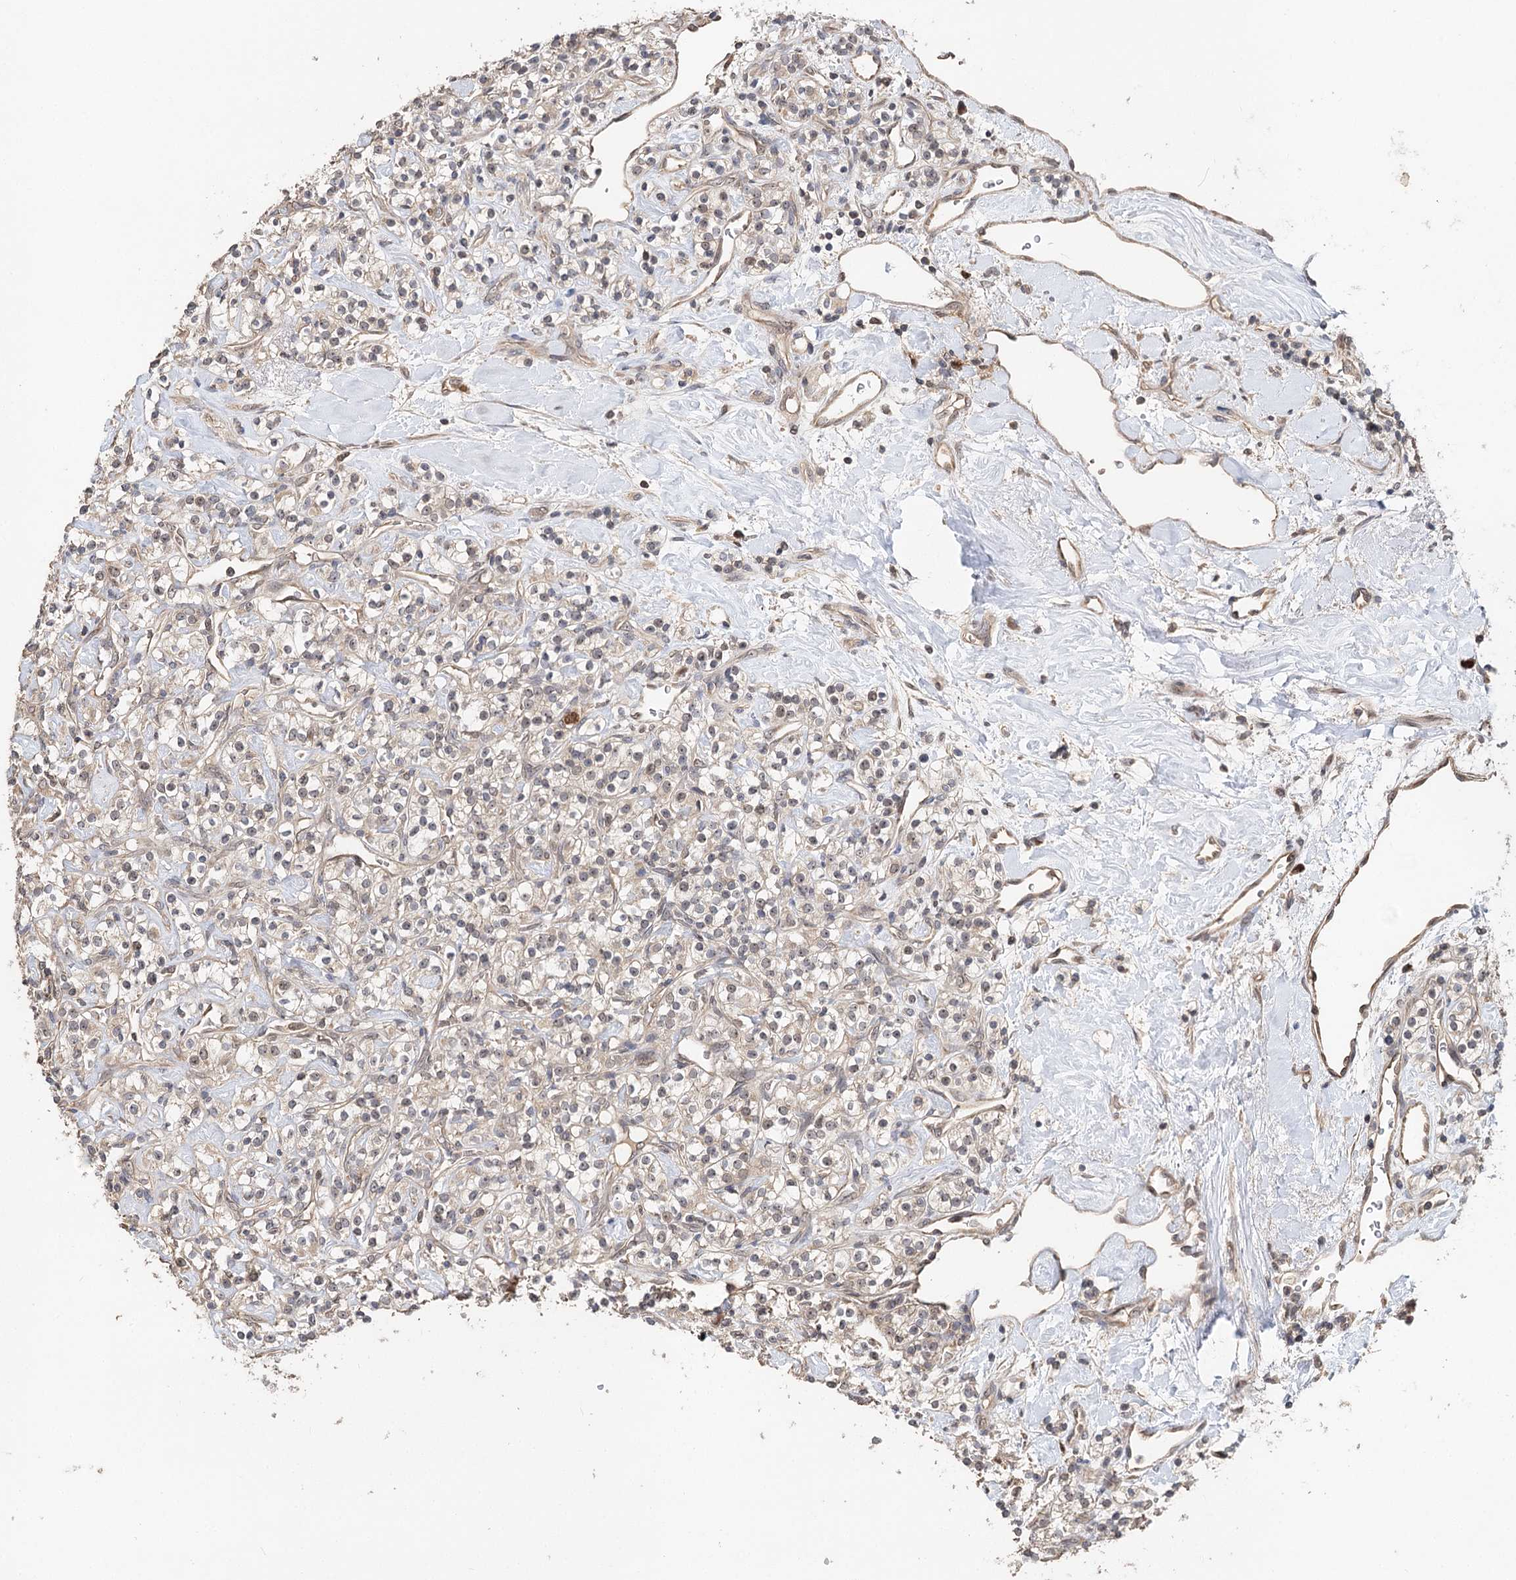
{"staining": {"intensity": "negative", "quantity": "none", "location": "none"}, "tissue": "renal cancer", "cell_type": "Tumor cells", "image_type": "cancer", "snomed": [{"axis": "morphology", "description": "Adenocarcinoma, NOS"}, {"axis": "topography", "description": "Kidney"}], "caption": "The histopathology image exhibits no significant expression in tumor cells of renal cancer (adenocarcinoma).", "gene": "NOPCHAP1", "patient": {"sex": "male", "age": 77}}